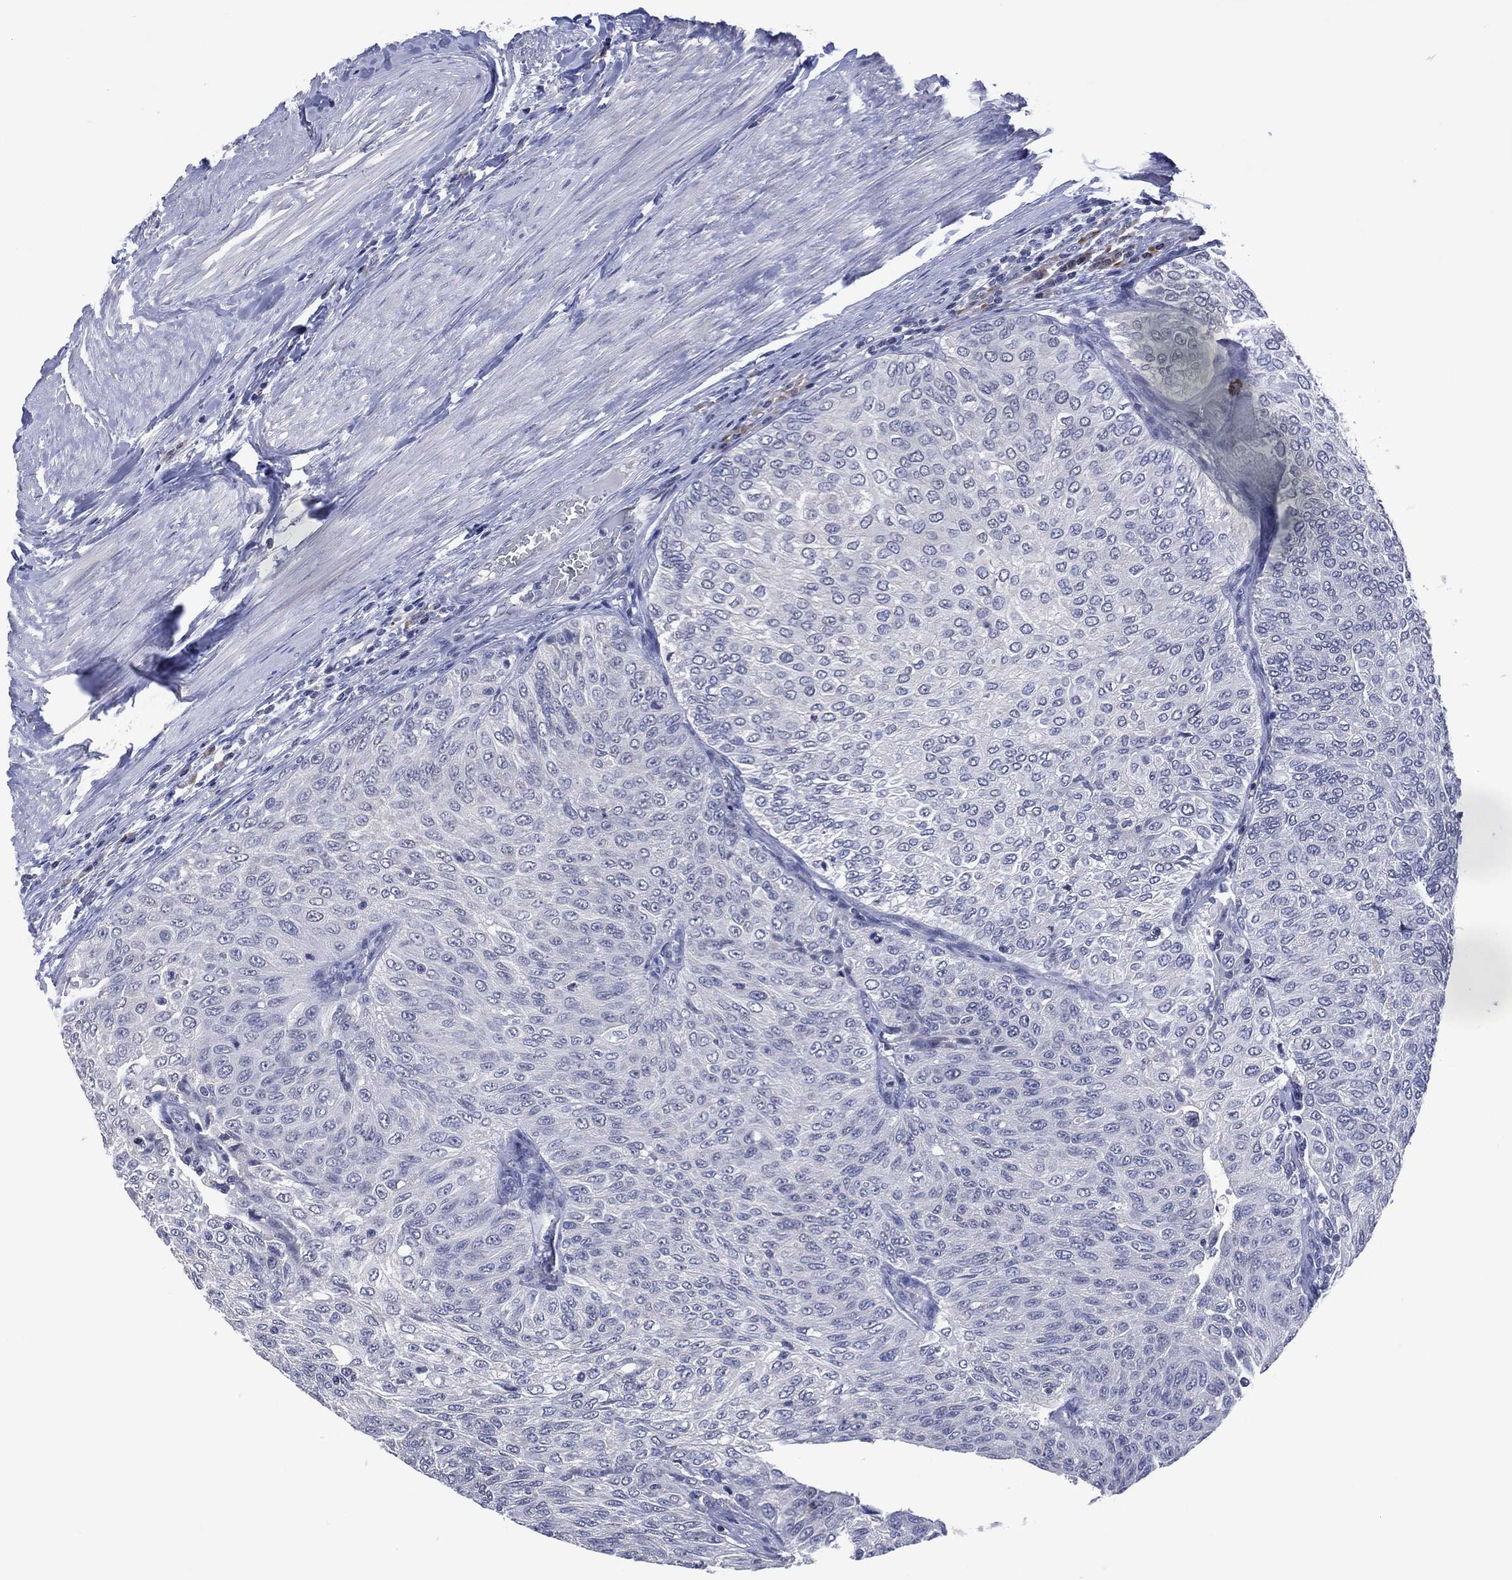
{"staining": {"intensity": "negative", "quantity": "none", "location": "none"}, "tissue": "urothelial cancer", "cell_type": "Tumor cells", "image_type": "cancer", "snomed": [{"axis": "morphology", "description": "Urothelial carcinoma, Low grade"}, {"axis": "topography", "description": "Ureter, NOS"}, {"axis": "topography", "description": "Urinary bladder"}], "caption": "This is an immunohistochemistry (IHC) micrograph of low-grade urothelial carcinoma. There is no expression in tumor cells.", "gene": "USP26", "patient": {"sex": "male", "age": 78}}